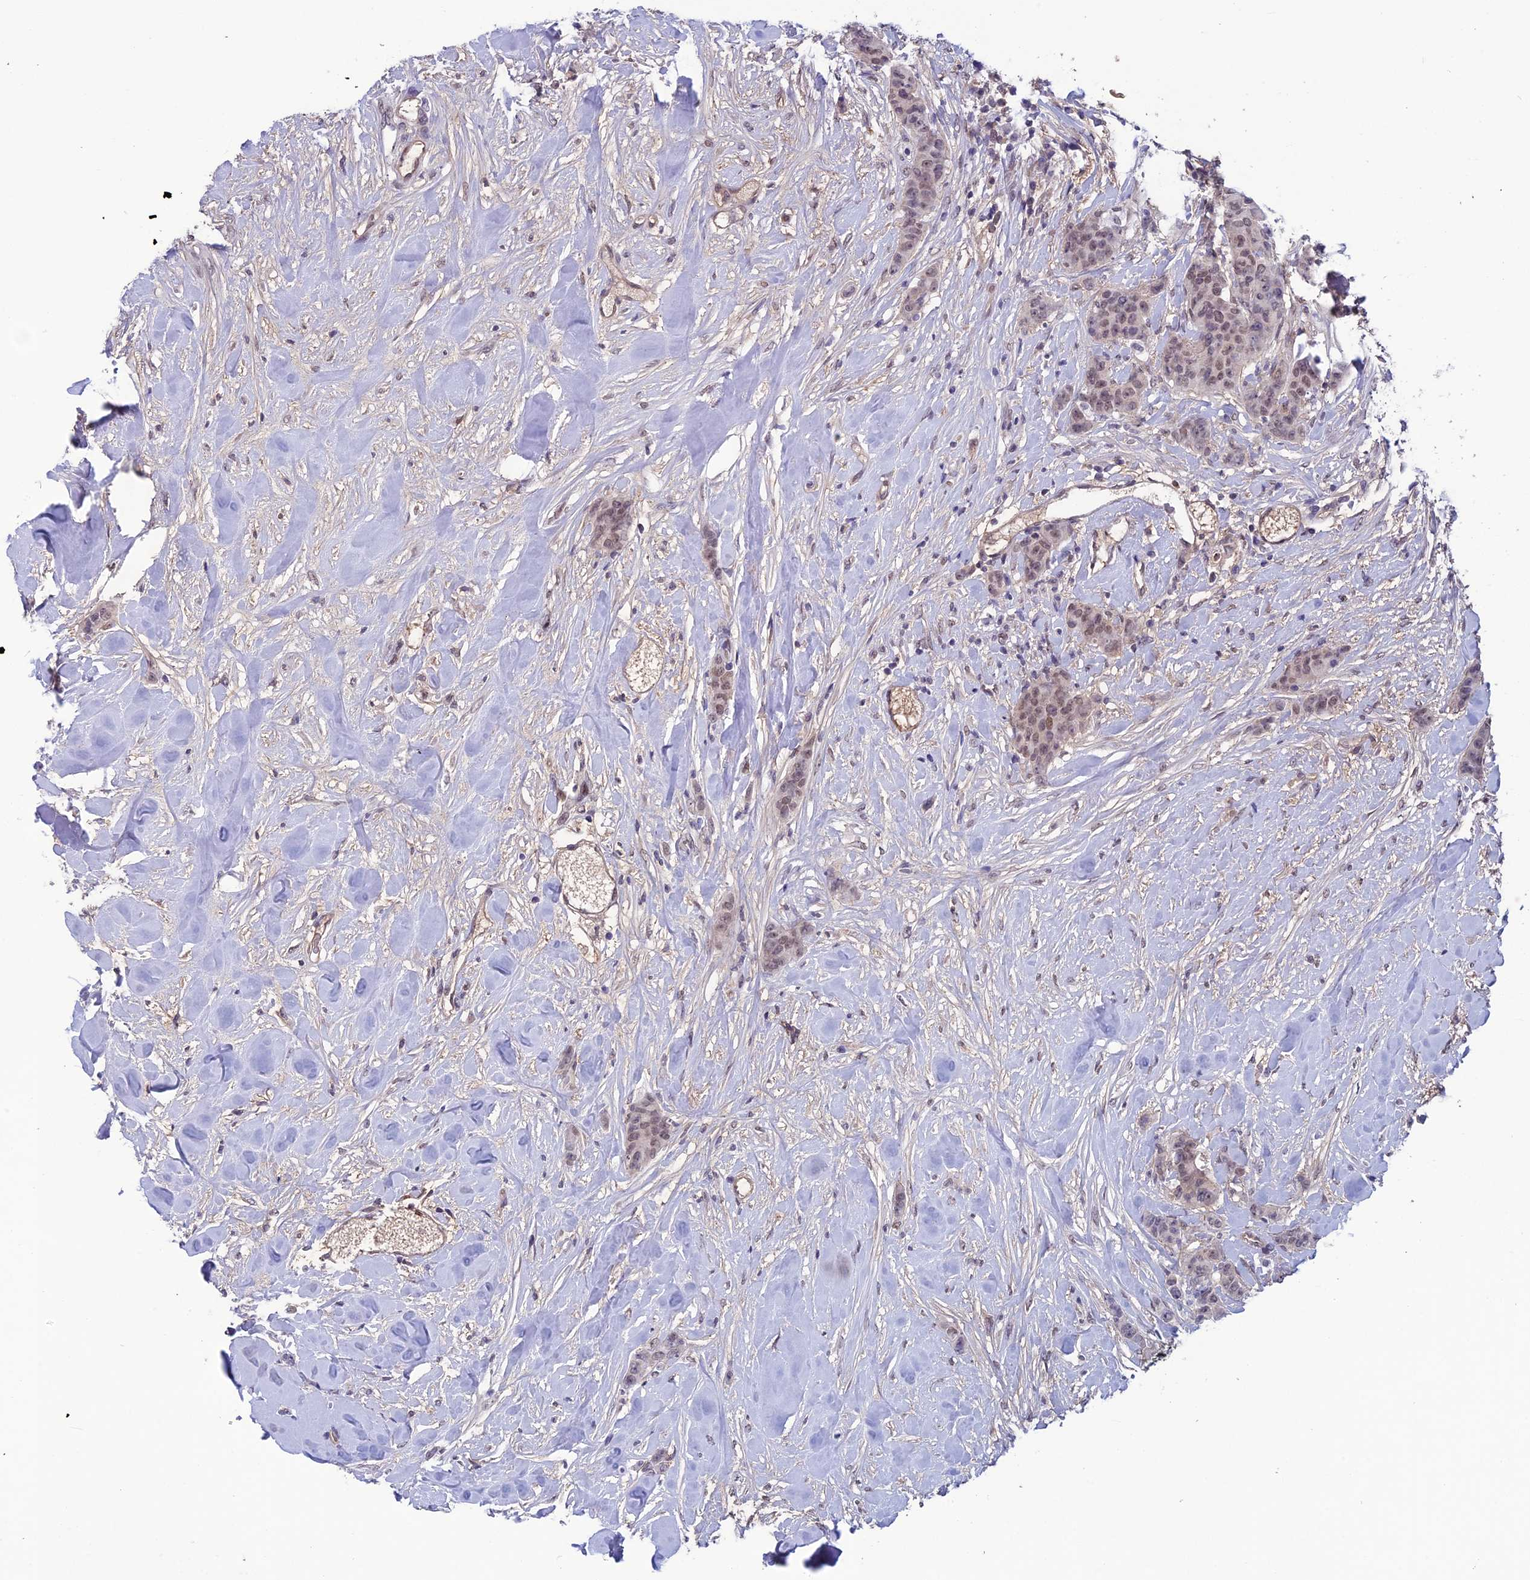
{"staining": {"intensity": "weak", "quantity": "<25%", "location": "nuclear"}, "tissue": "breast cancer", "cell_type": "Tumor cells", "image_type": "cancer", "snomed": [{"axis": "morphology", "description": "Duct carcinoma"}, {"axis": "topography", "description": "Breast"}], "caption": "Breast cancer (invasive ductal carcinoma) was stained to show a protein in brown. There is no significant expression in tumor cells.", "gene": "FKBPL", "patient": {"sex": "female", "age": 40}}